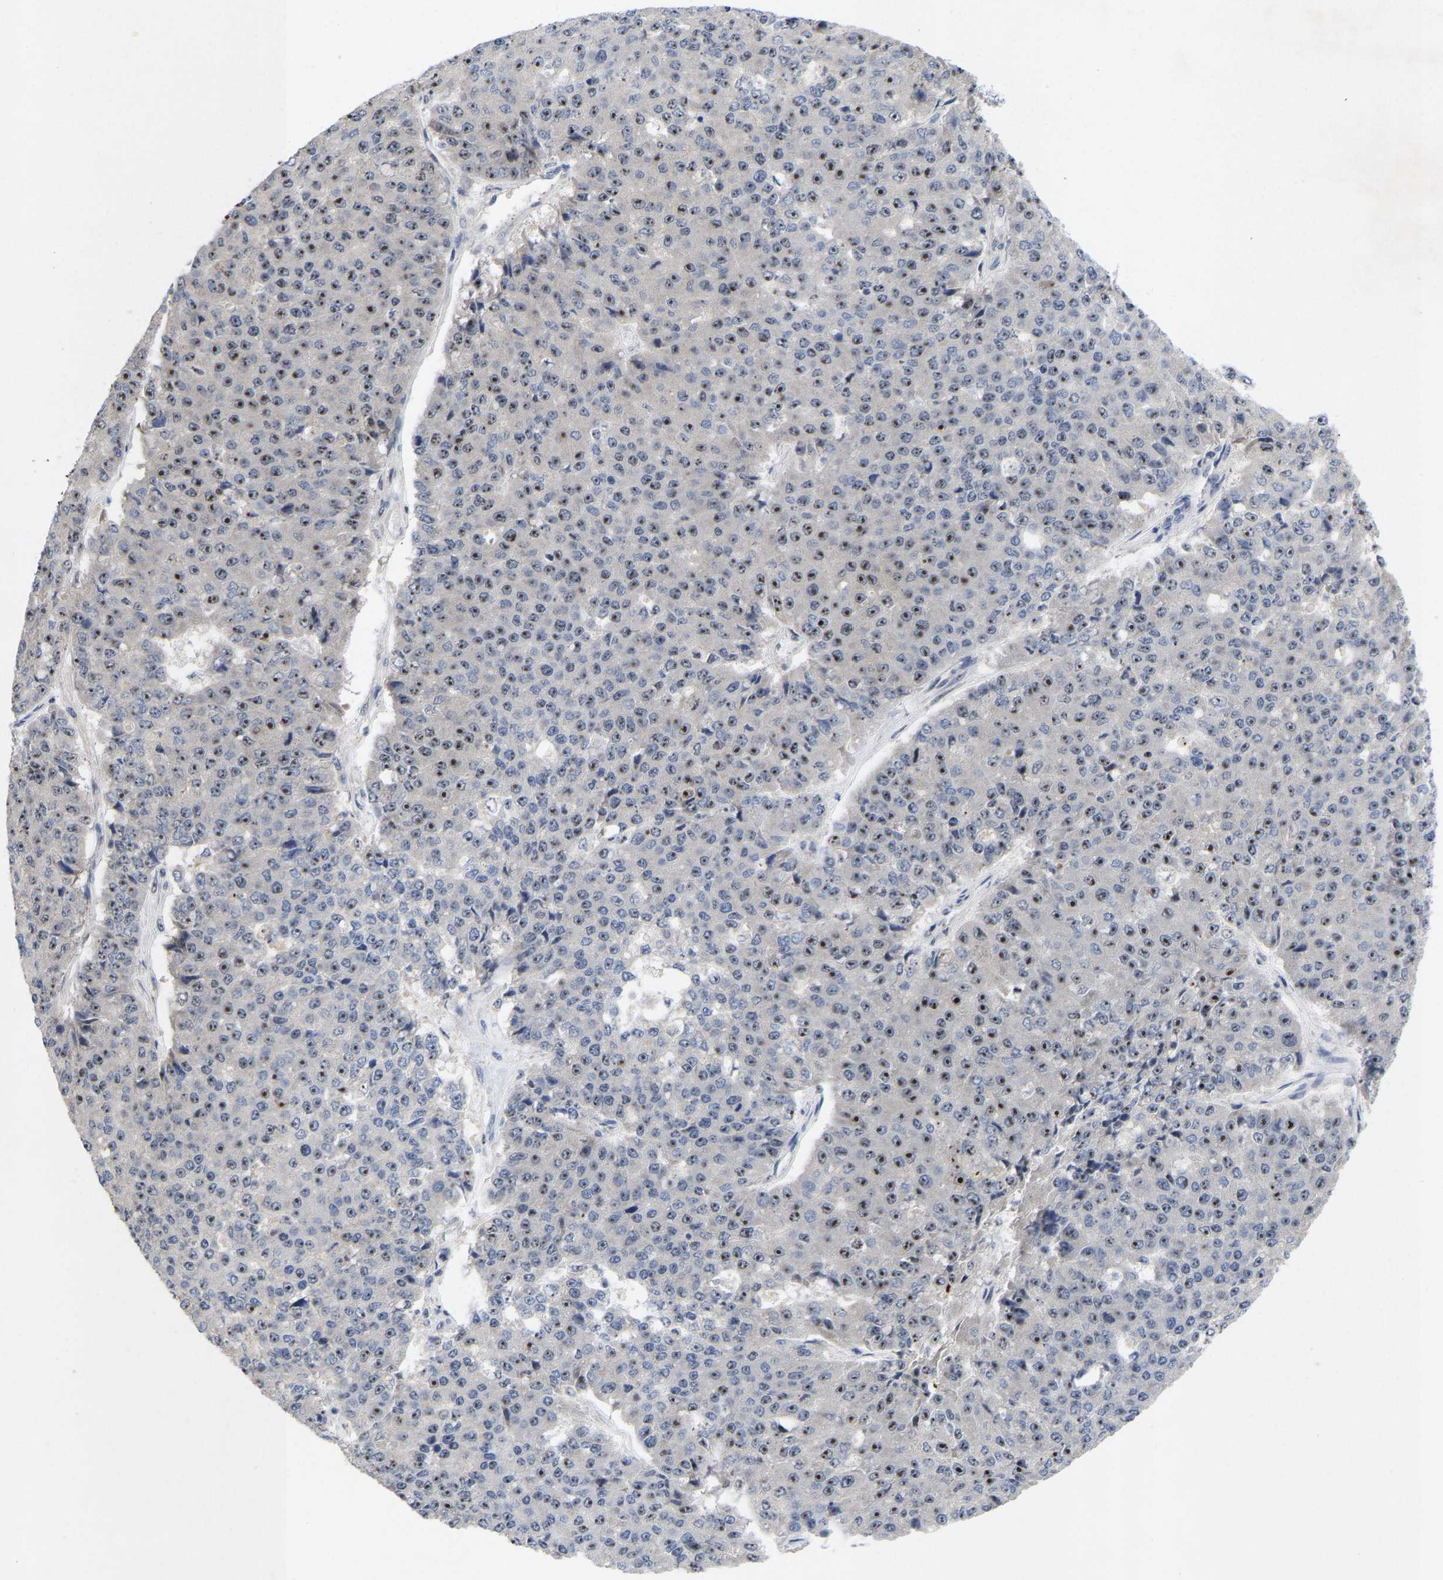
{"staining": {"intensity": "moderate", "quantity": "25%-75%", "location": "nuclear"}, "tissue": "pancreatic cancer", "cell_type": "Tumor cells", "image_type": "cancer", "snomed": [{"axis": "morphology", "description": "Adenocarcinoma, NOS"}, {"axis": "topography", "description": "Pancreas"}], "caption": "High-magnification brightfield microscopy of pancreatic cancer (adenocarcinoma) stained with DAB (3,3'-diaminobenzidine) (brown) and counterstained with hematoxylin (blue). tumor cells exhibit moderate nuclear staining is seen in about25%-75% of cells. Using DAB (brown) and hematoxylin (blue) stains, captured at high magnification using brightfield microscopy.", "gene": "NLE1", "patient": {"sex": "male", "age": 50}}